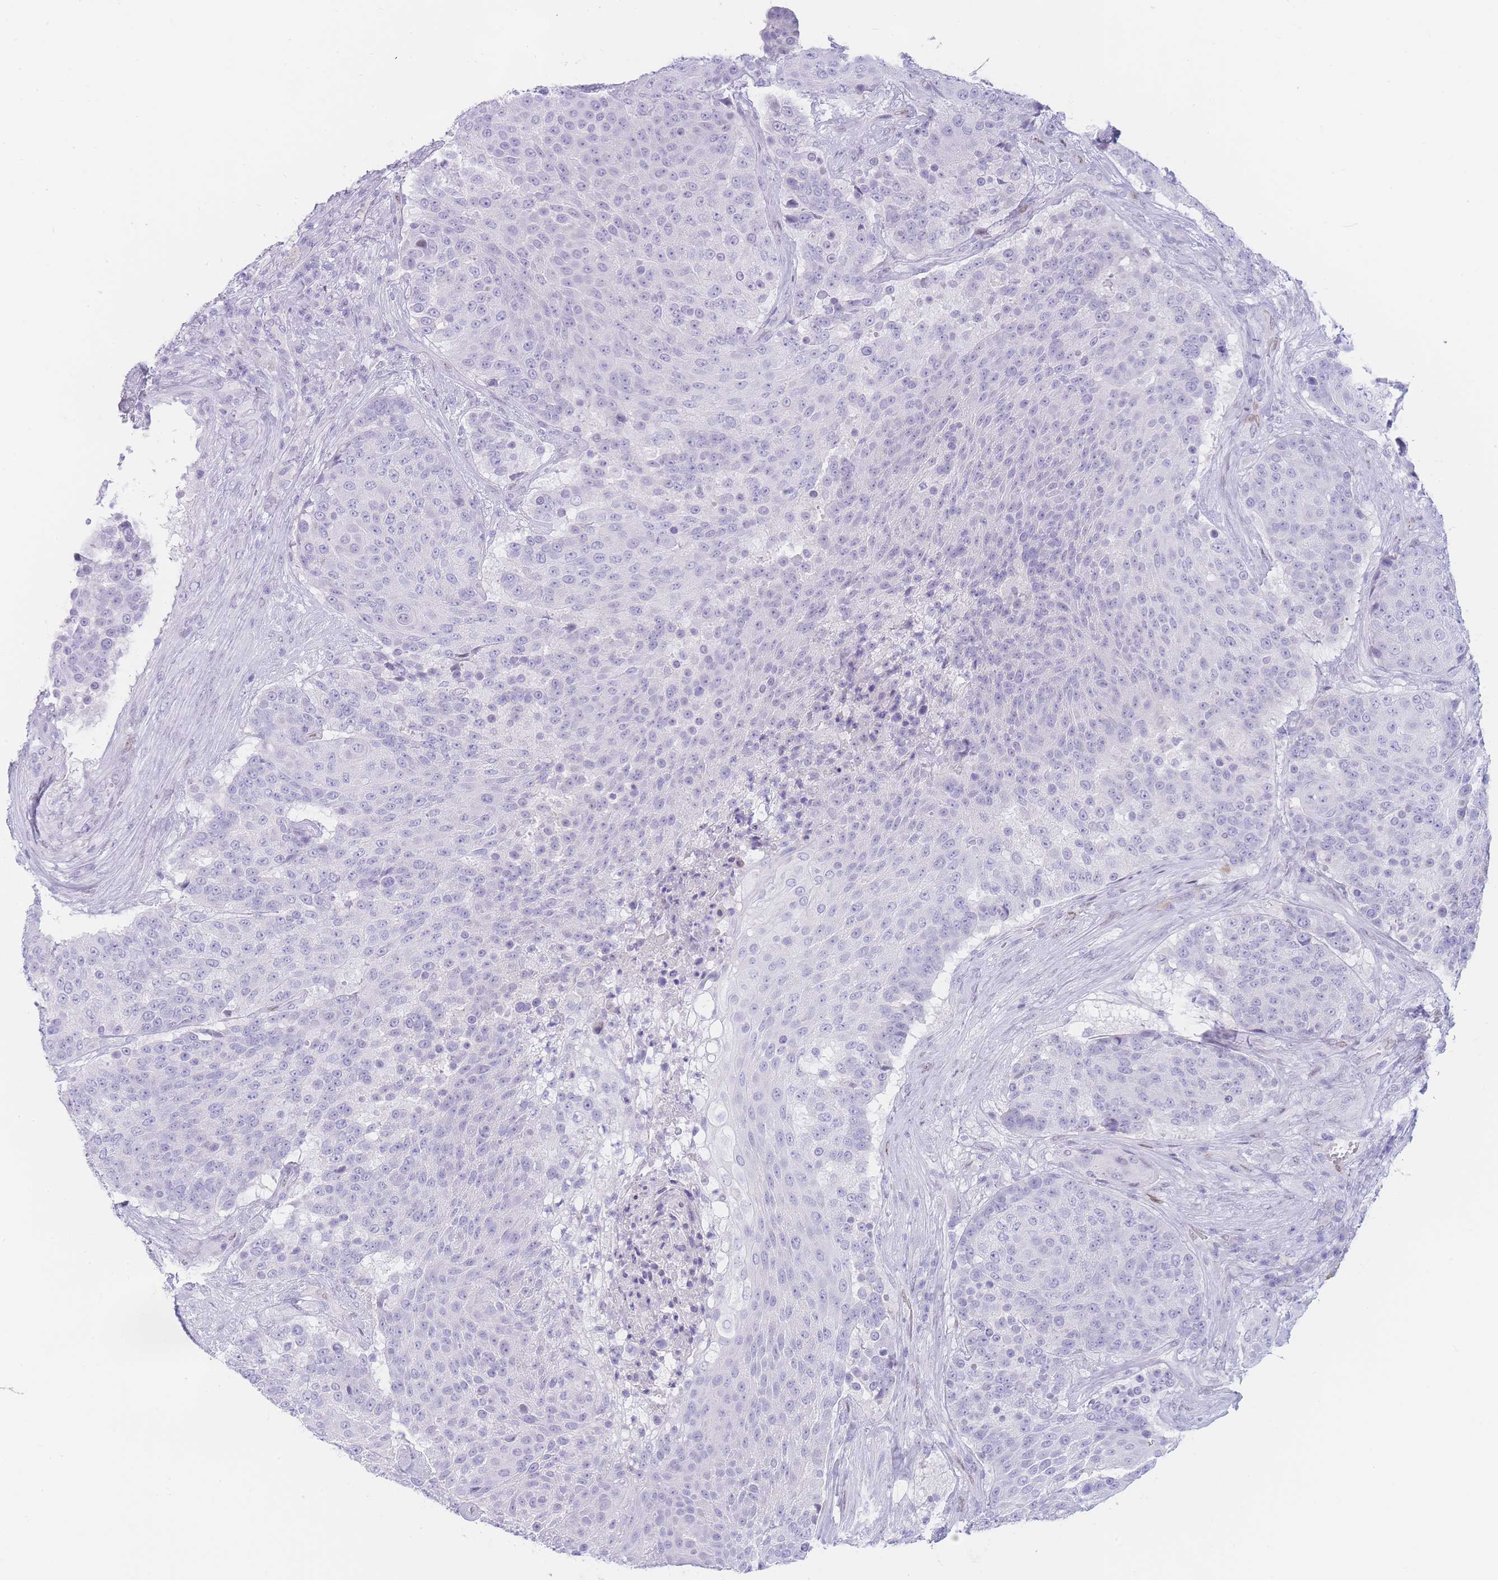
{"staining": {"intensity": "negative", "quantity": "none", "location": "none"}, "tissue": "urothelial cancer", "cell_type": "Tumor cells", "image_type": "cancer", "snomed": [{"axis": "morphology", "description": "Urothelial carcinoma, High grade"}, {"axis": "topography", "description": "Urinary bladder"}], "caption": "This photomicrograph is of urothelial cancer stained with immunohistochemistry (IHC) to label a protein in brown with the nuclei are counter-stained blue. There is no expression in tumor cells.", "gene": "PSMB5", "patient": {"sex": "female", "age": 63}}